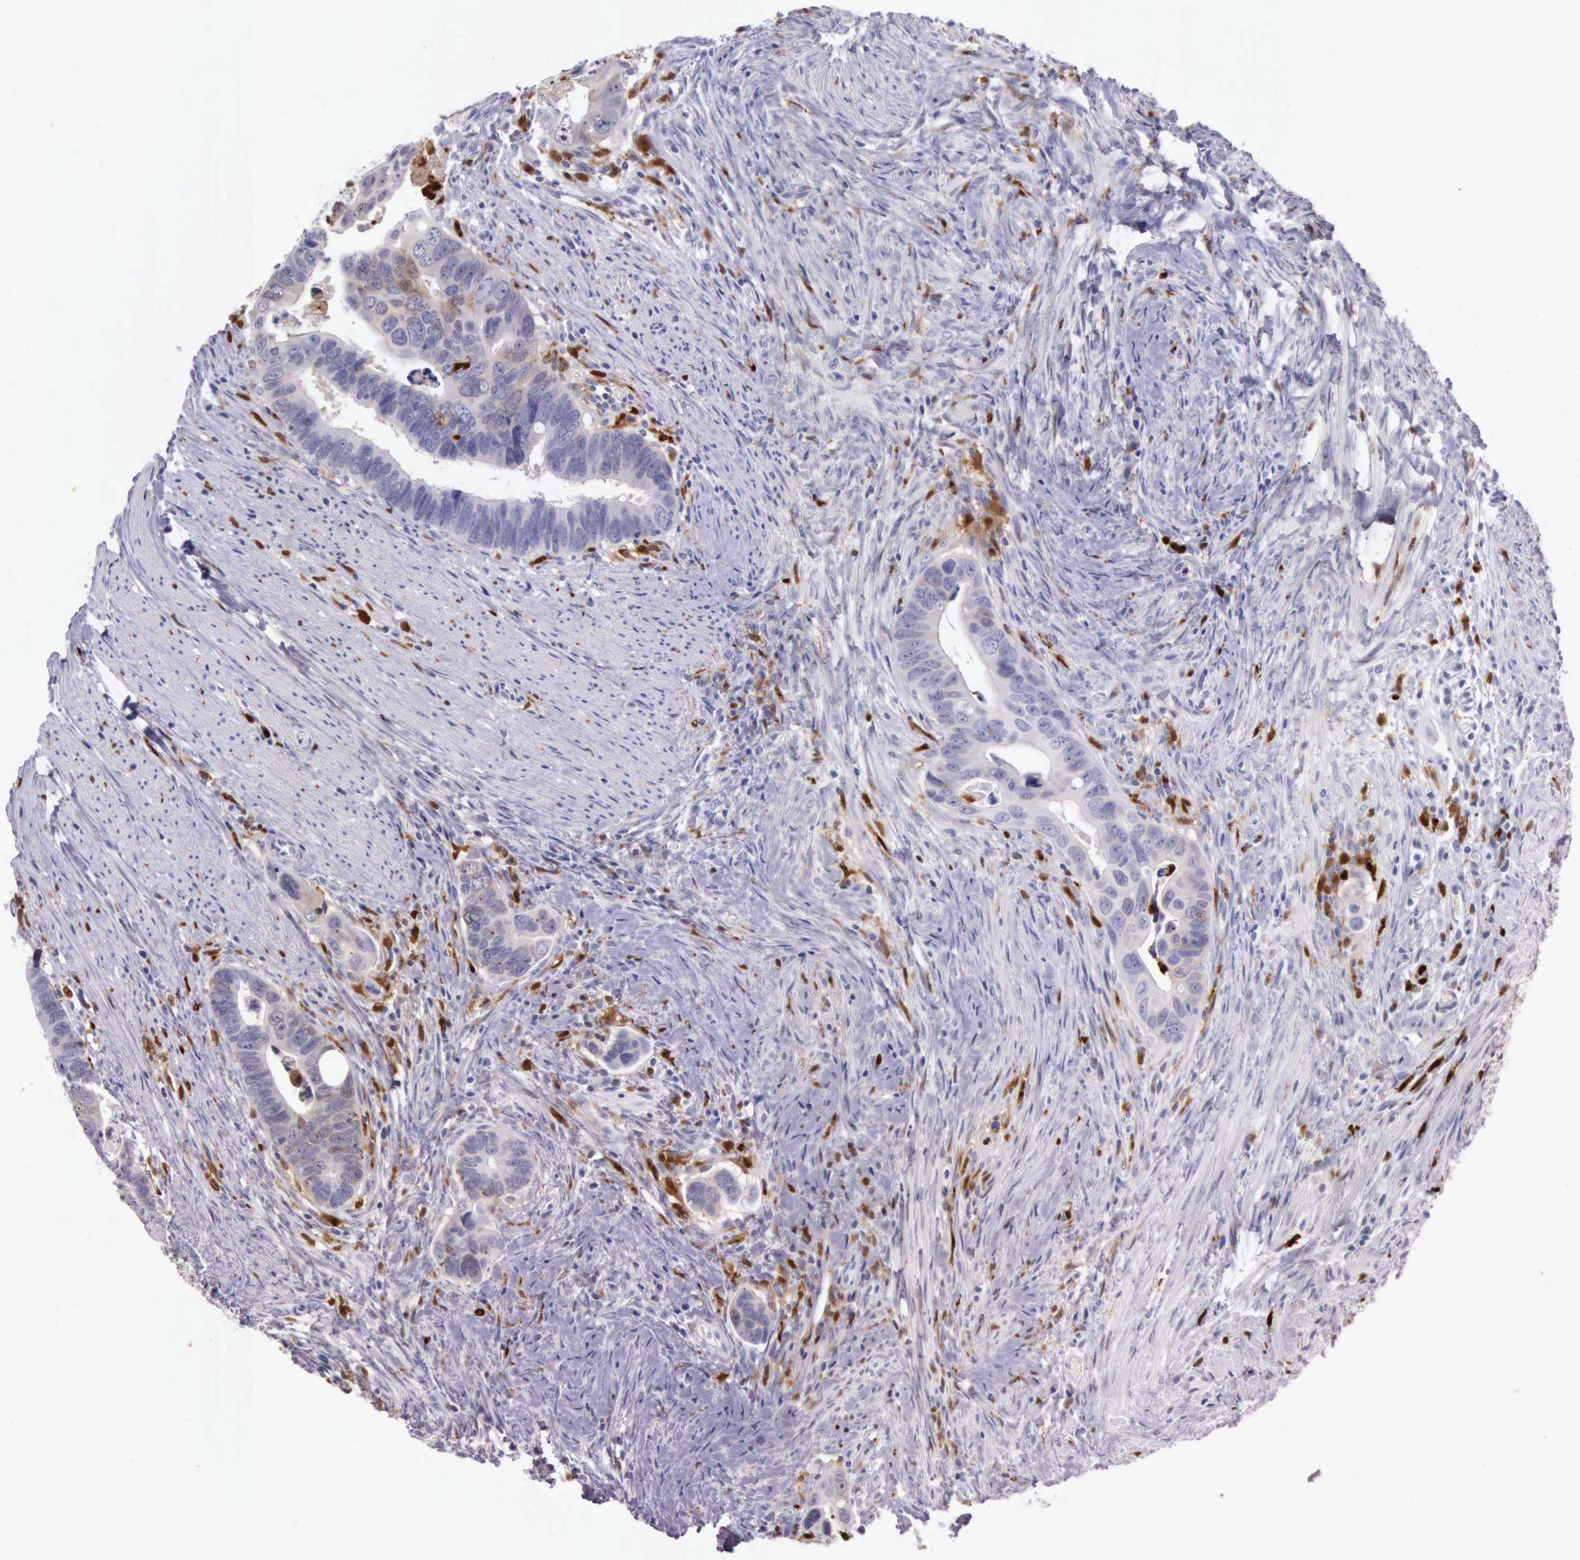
{"staining": {"intensity": "negative", "quantity": "none", "location": "none"}, "tissue": "colorectal cancer", "cell_type": "Tumor cells", "image_type": "cancer", "snomed": [{"axis": "morphology", "description": "Adenocarcinoma, NOS"}, {"axis": "topography", "description": "Rectum"}], "caption": "A photomicrograph of adenocarcinoma (colorectal) stained for a protein reveals no brown staining in tumor cells. (DAB (3,3'-diaminobenzidine) IHC with hematoxylin counter stain).", "gene": "CSTA", "patient": {"sex": "male", "age": 53}}